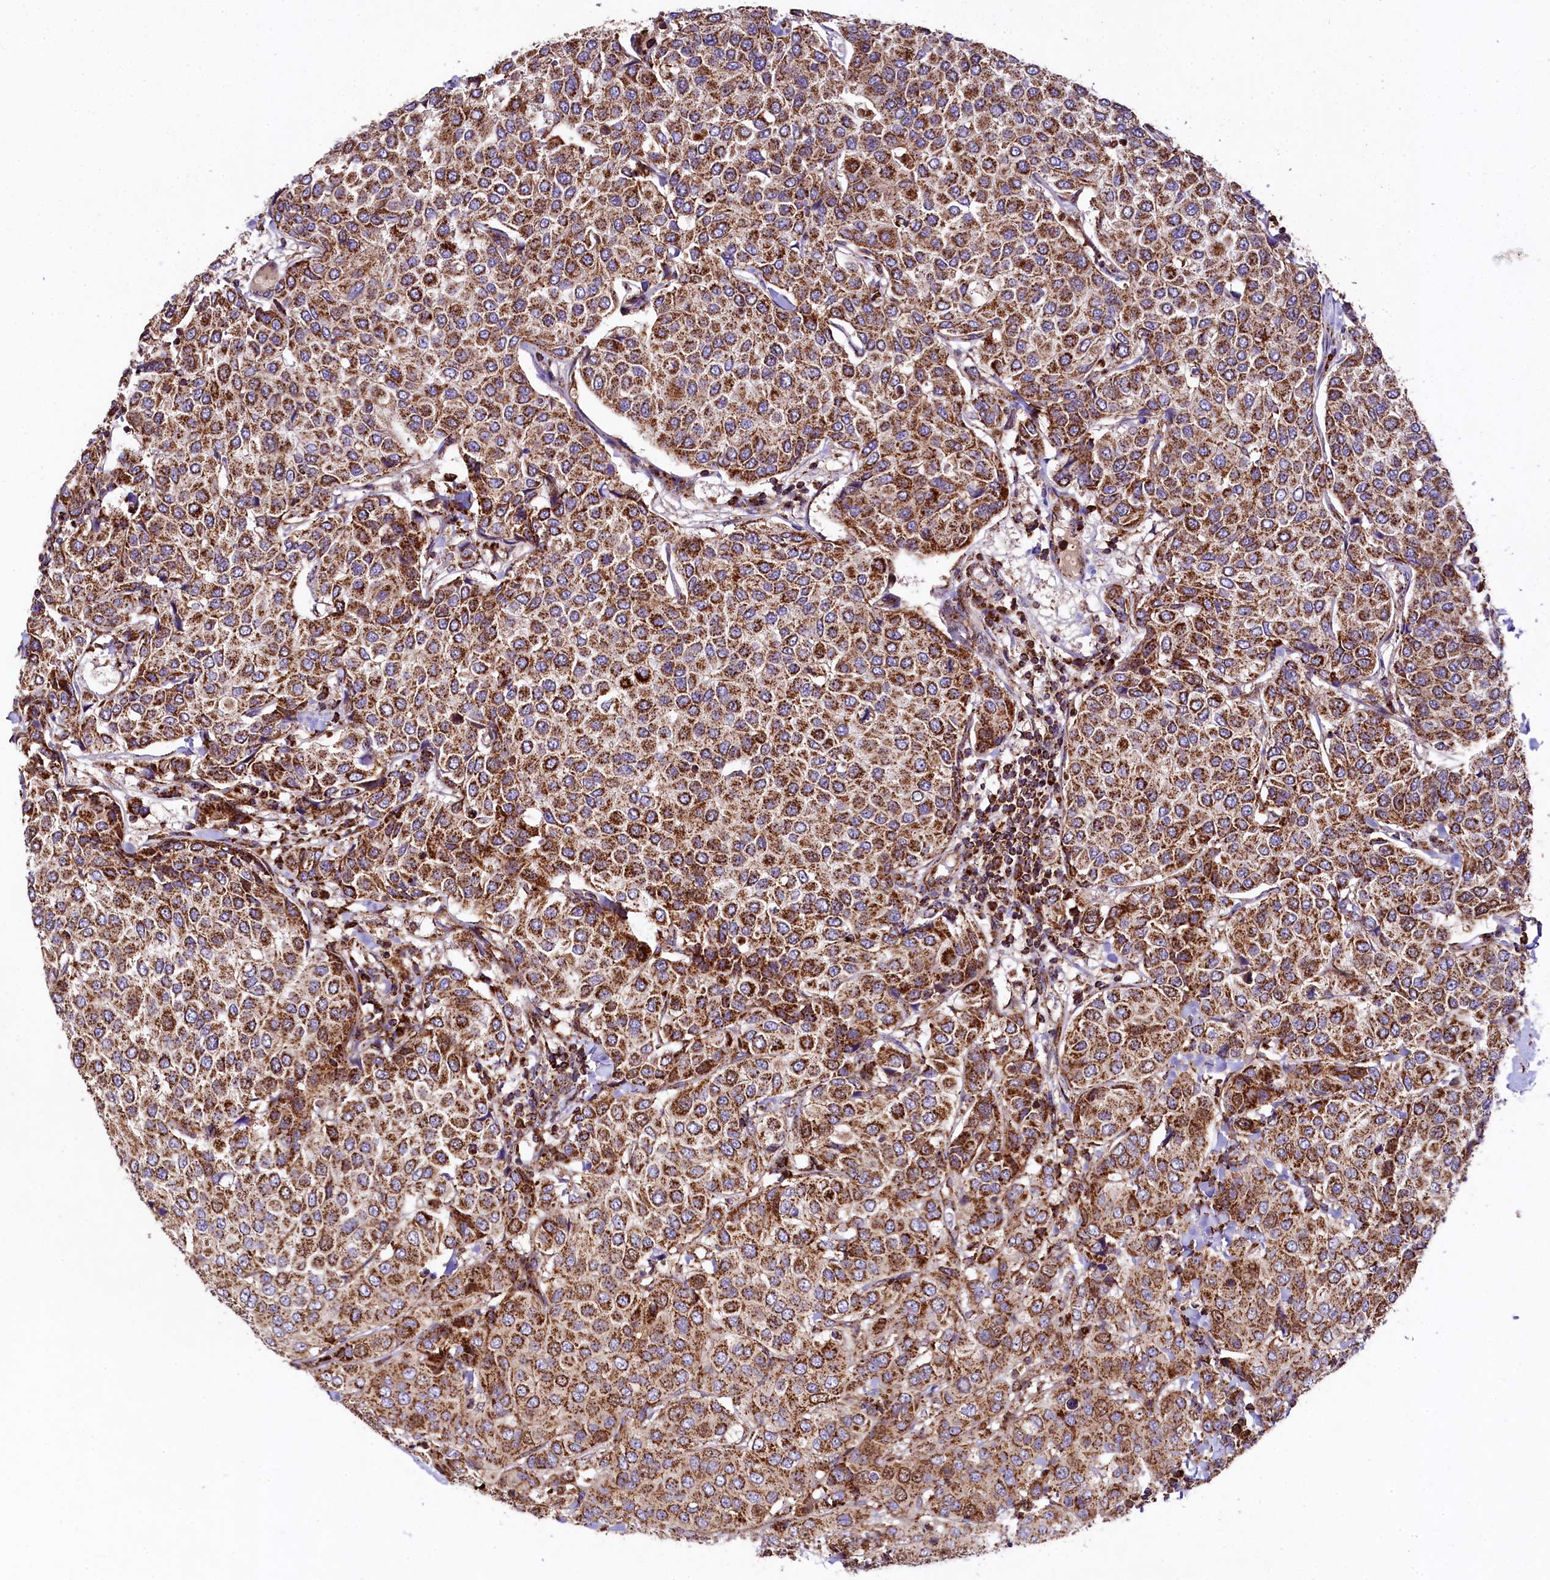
{"staining": {"intensity": "strong", "quantity": ">75%", "location": "cytoplasmic/membranous"}, "tissue": "breast cancer", "cell_type": "Tumor cells", "image_type": "cancer", "snomed": [{"axis": "morphology", "description": "Duct carcinoma"}, {"axis": "topography", "description": "Breast"}], "caption": "A photomicrograph of human breast cancer (infiltrating ductal carcinoma) stained for a protein displays strong cytoplasmic/membranous brown staining in tumor cells.", "gene": "CLYBL", "patient": {"sex": "female", "age": 55}}